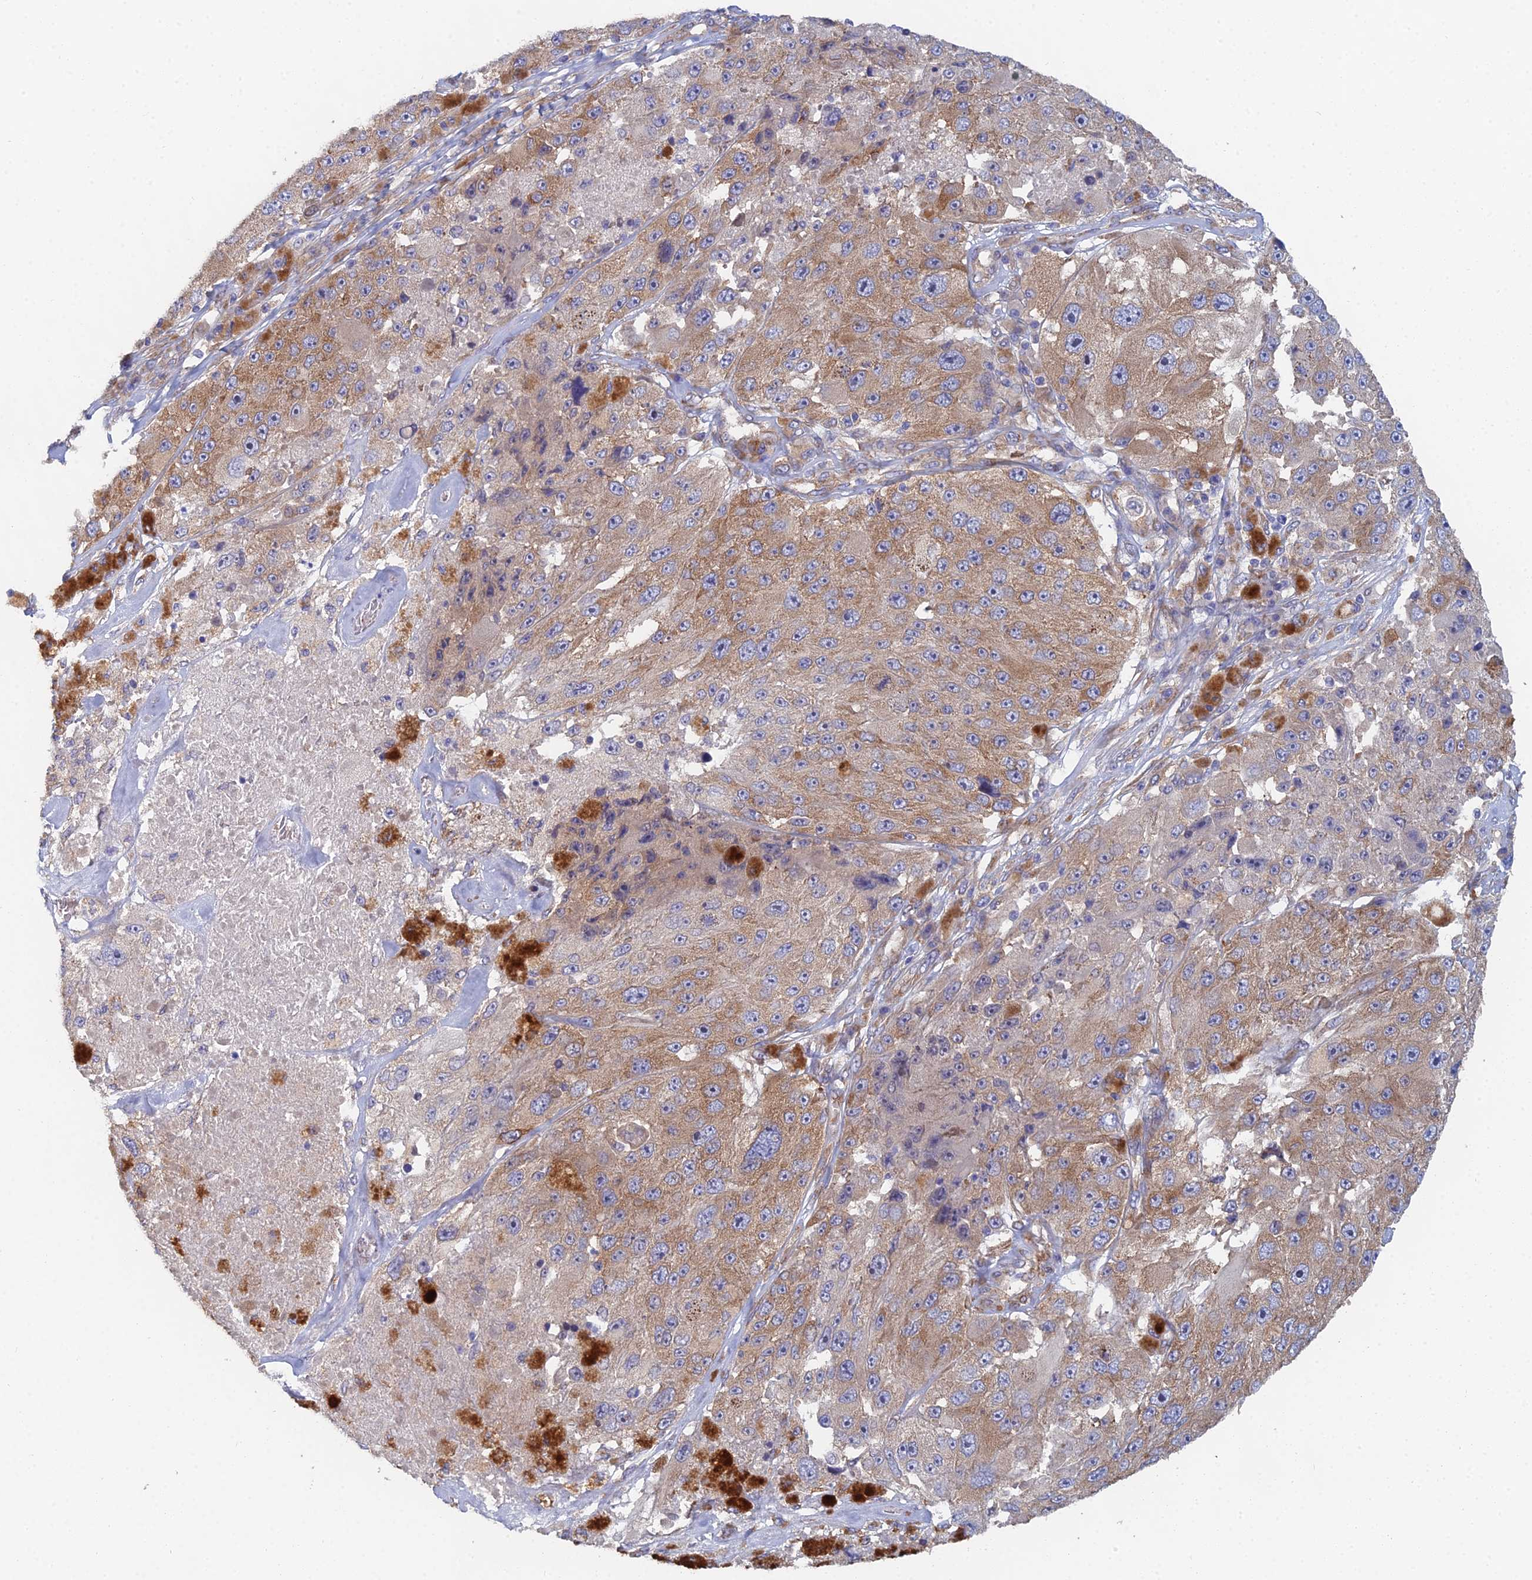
{"staining": {"intensity": "moderate", "quantity": ">75%", "location": "cytoplasmic/membranous"}, "tissue": "melanoma", "cell_type": "Tumor cells", "image_type": "cancer", "snomed": [{"axis": "morphology", "description": "Malignant melanoma, Metastatic site"}, {"axis": "topography", "description": "Lymph node"}], "caption": "Malignant melanoma (metastatic site) stained with immunohistochemistry (IHC) shows moderate cytoplasmic/membranous positivity in approximately >75% of tumor cells. Ihc stains the protein of interest in brown and the nuclei are stained blue.", "gene": "ELOF1", "patient": {"sex": "male", "age": 62}}